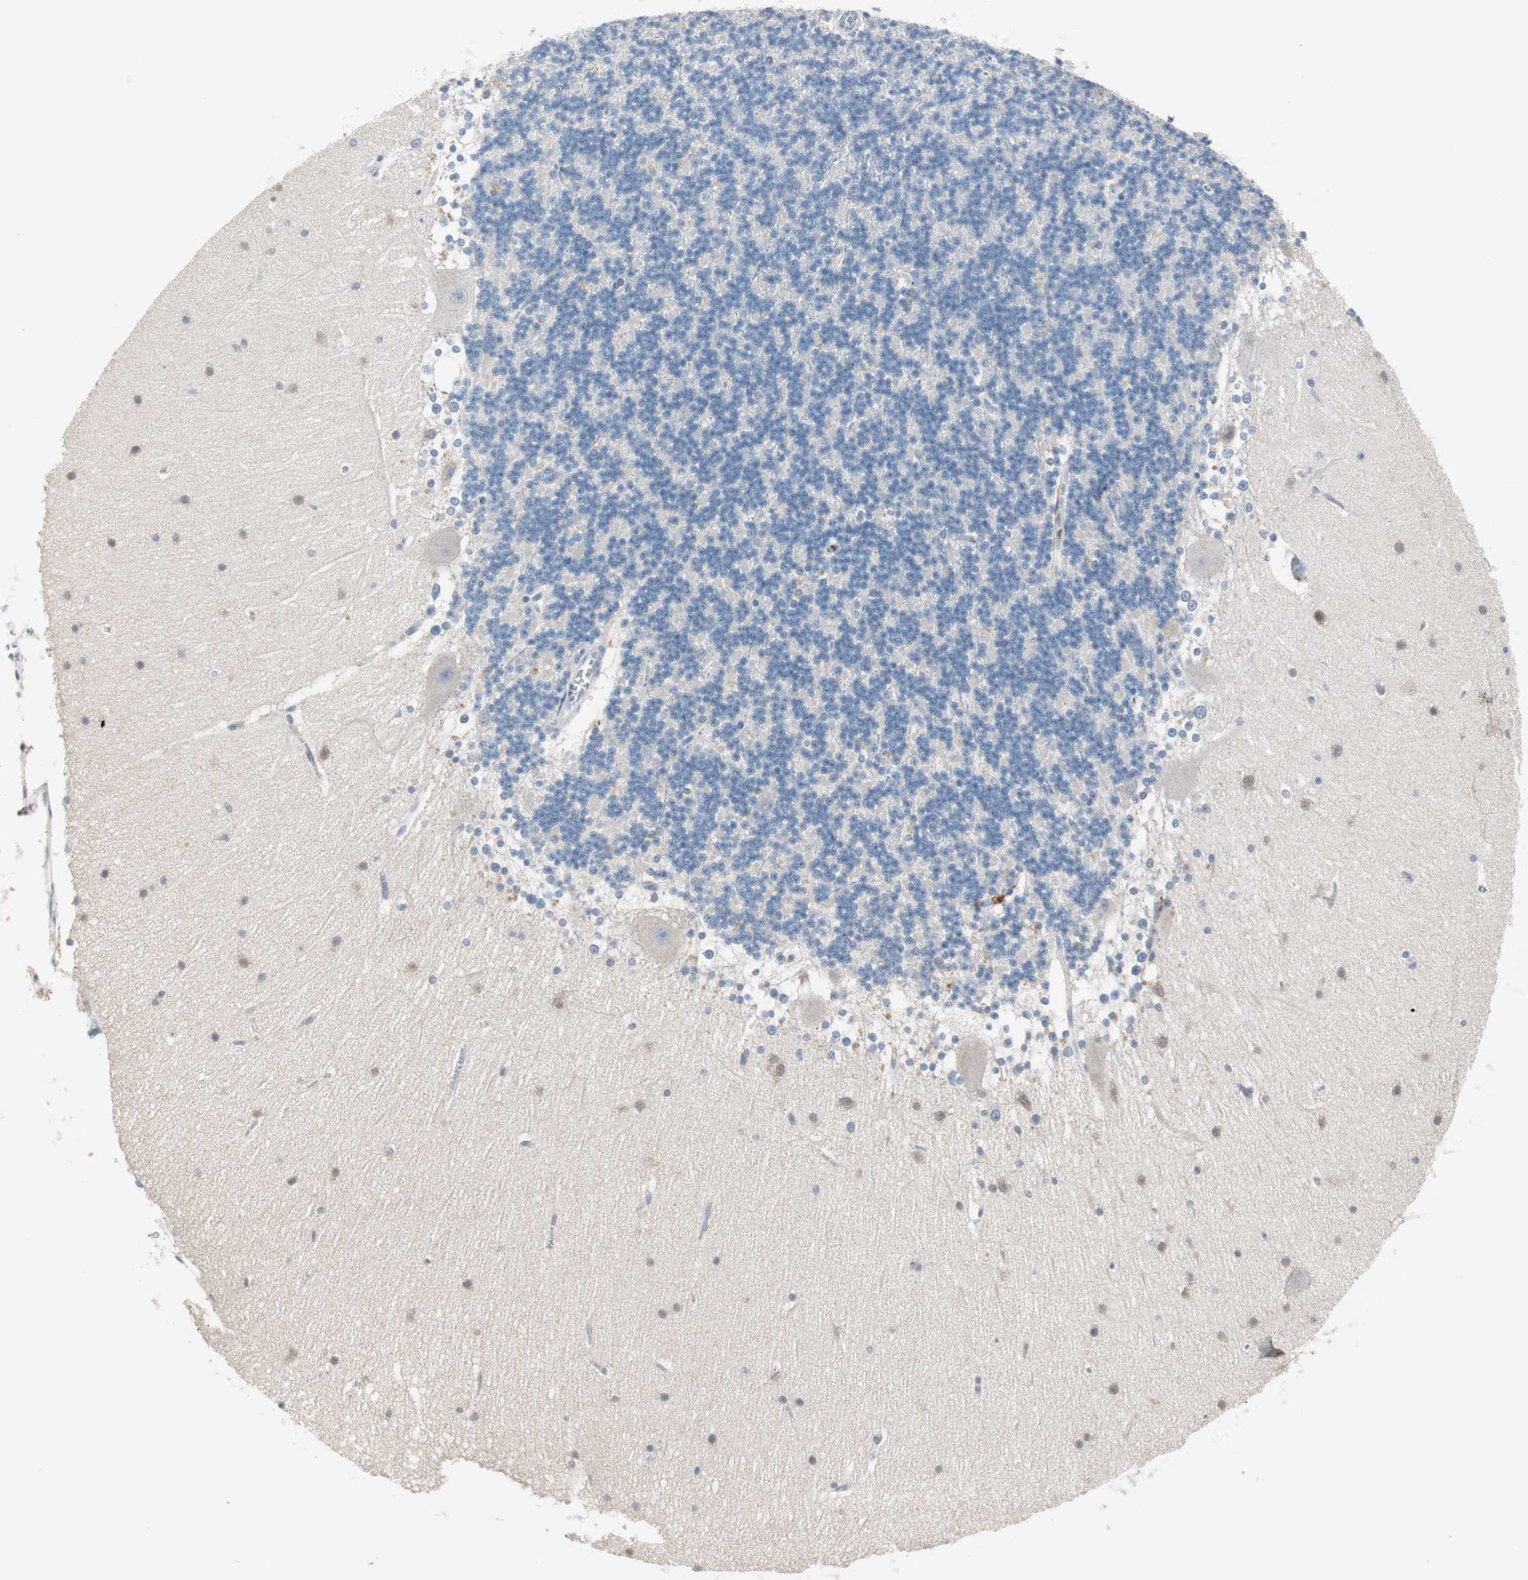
{"staining": {"intensity": "negative", "quantity": "none", "location": "none"}, "tissue": "cerebellum", "cell_type": "Cells in granular layer", "image_type": "normal", "snomed": [{"axis": "morphology", "description": "Normal tissue, NOS"}, {"axis": "topography", "description": "Cerebellum"}], "caption": "Immunohistochemistry histopathology image of unremarkable human cerebellum stained for a protein (brown), which shows no staining in cells in granular layer. The staining was performed using DAB to visualize the protein expression in brown, while the nuclei were stained in blue with hematoxylin (Magnification: 20x).", "gene": "KHK", "patient": {"sex": "female", "age": 19}}